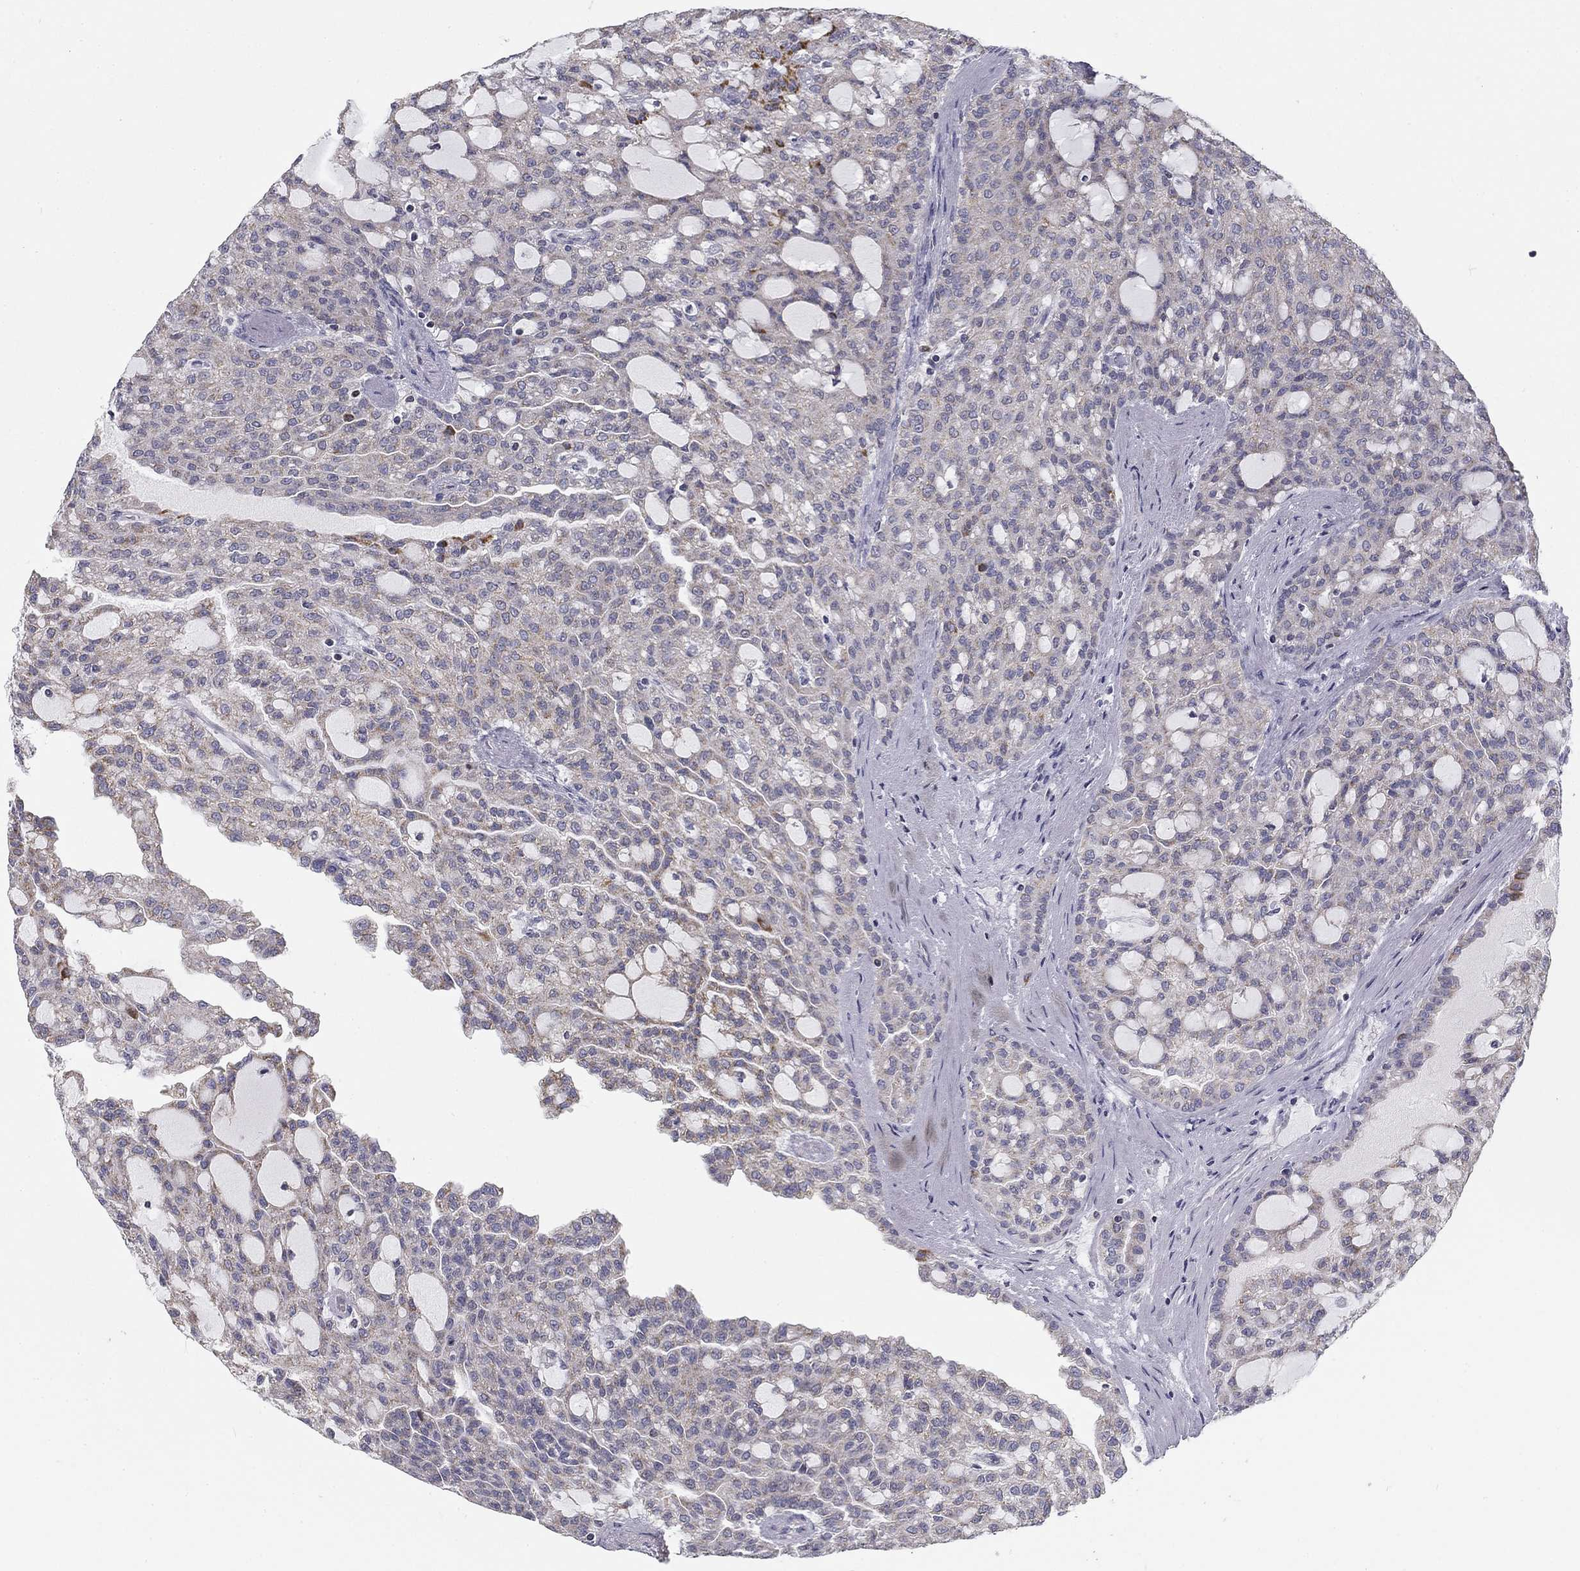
{"staining": {"intensity": "negative", "quantity": "none", "location": "none"}, "tissue": "renal cancer", "cell_type": "Tumor cells", "image_type": "cancer", "snomed": [{"axis": "morphology", "description": "Adenocarcinoma, NOS"}, {"axis": "topography", "description": "Kidney"}], "caption": "This photomicrograph is of renal adenocarcinoma stained with immunohistochemistry (IHC) to label a protein in brown with the nuclei are counter-stained blue. There is no positivity in tumor cells.", "gene": "SLC2A9", "patient": {"sex": "male", "age": 63}}